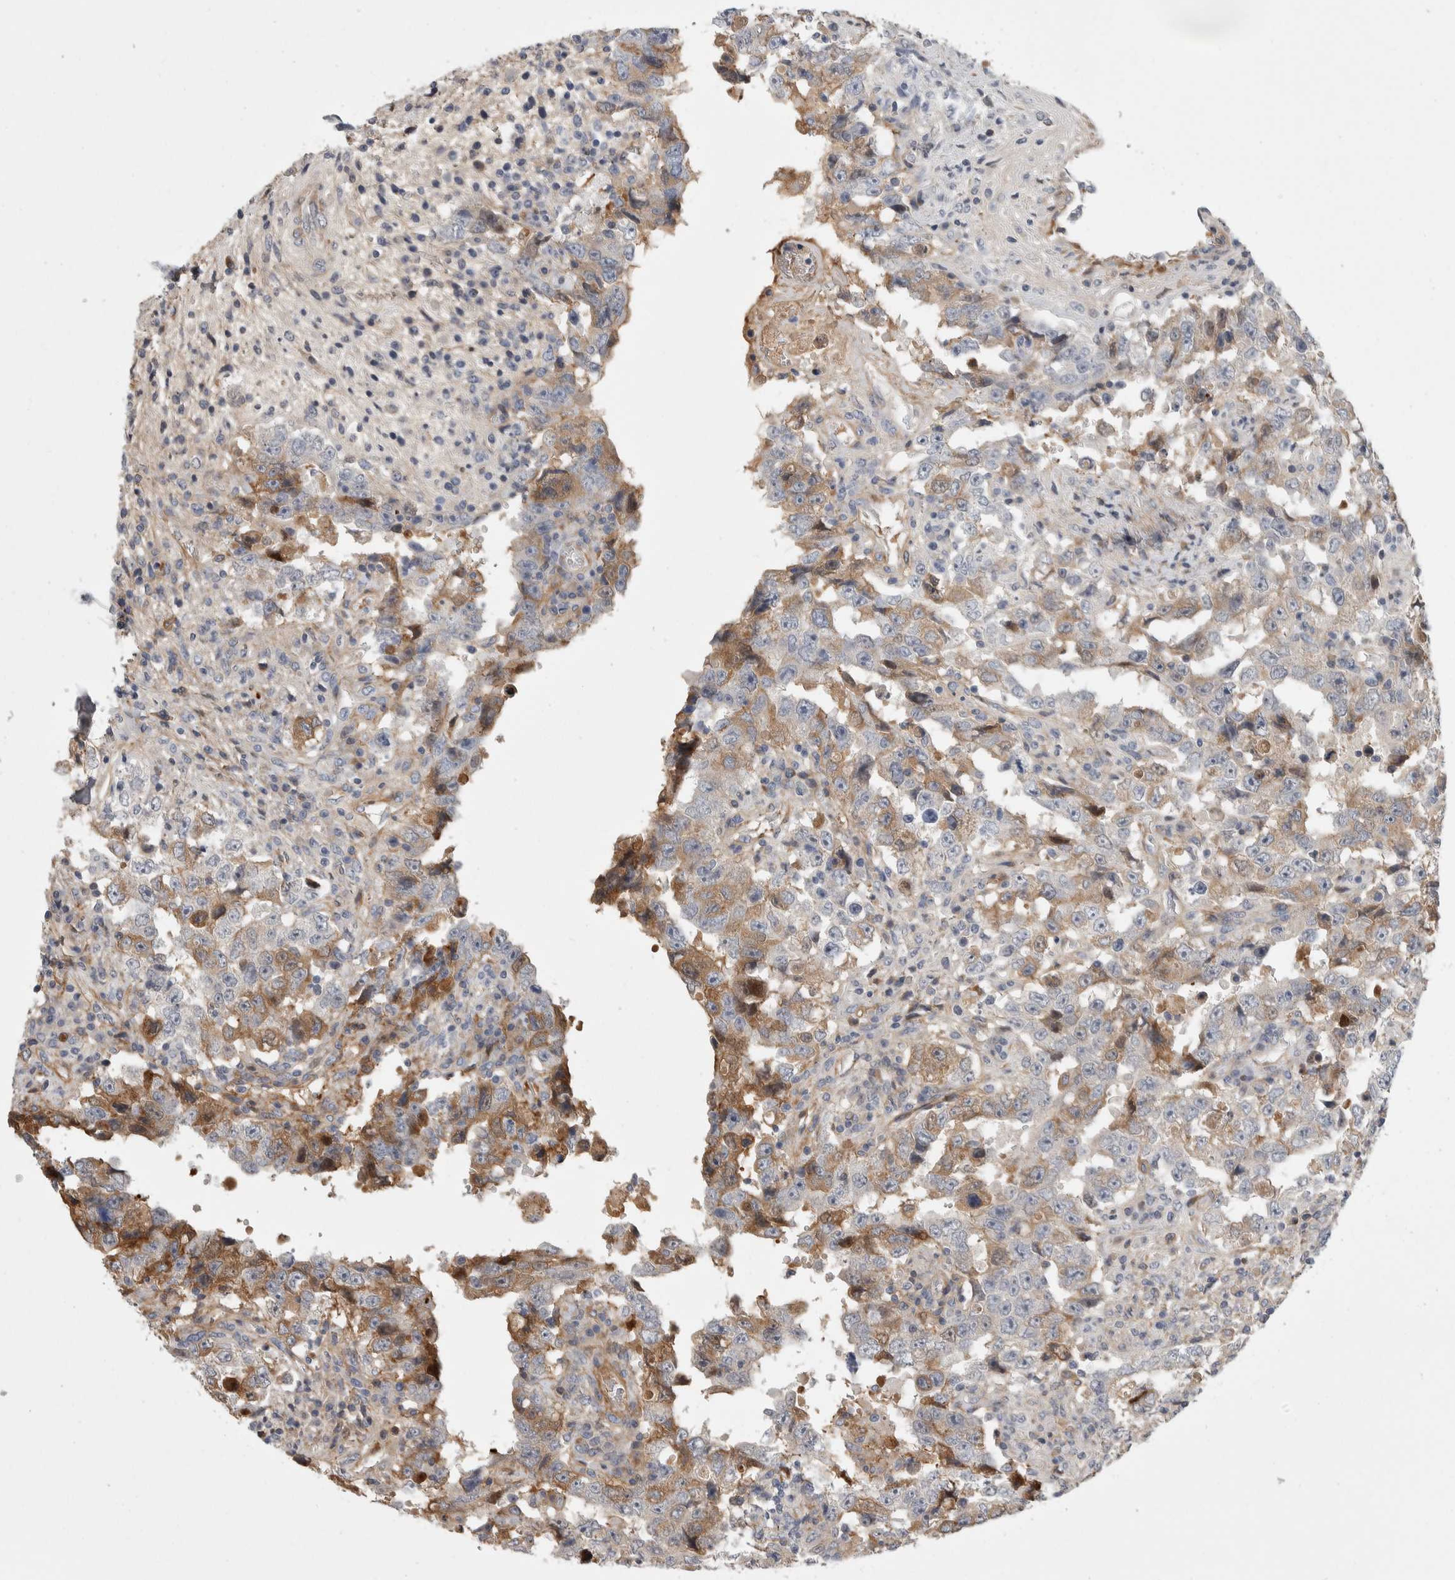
{"staining": {"intensity": "moderate", "quantity": "25%-75%", "location": "cytoplasmic/membranous"}, "tissue": "testis cancer", "cell_type": "Tumor cells", "image_type": "cancer", "snomed": [{"axis": "morphology", "description": "Carcinoma, Embryonal, NOS"}, {"axis": "topography", "description": "Testis"}], "caption": "Testis cancer (embryonal carcinoma) stained for a protein (brown) shows moderate cytoplasmic/membranous positive expression in about 25%-75% of tumor cells.", "gene": "PSMG3", "patient": {"sex": "male", "age": 26}}